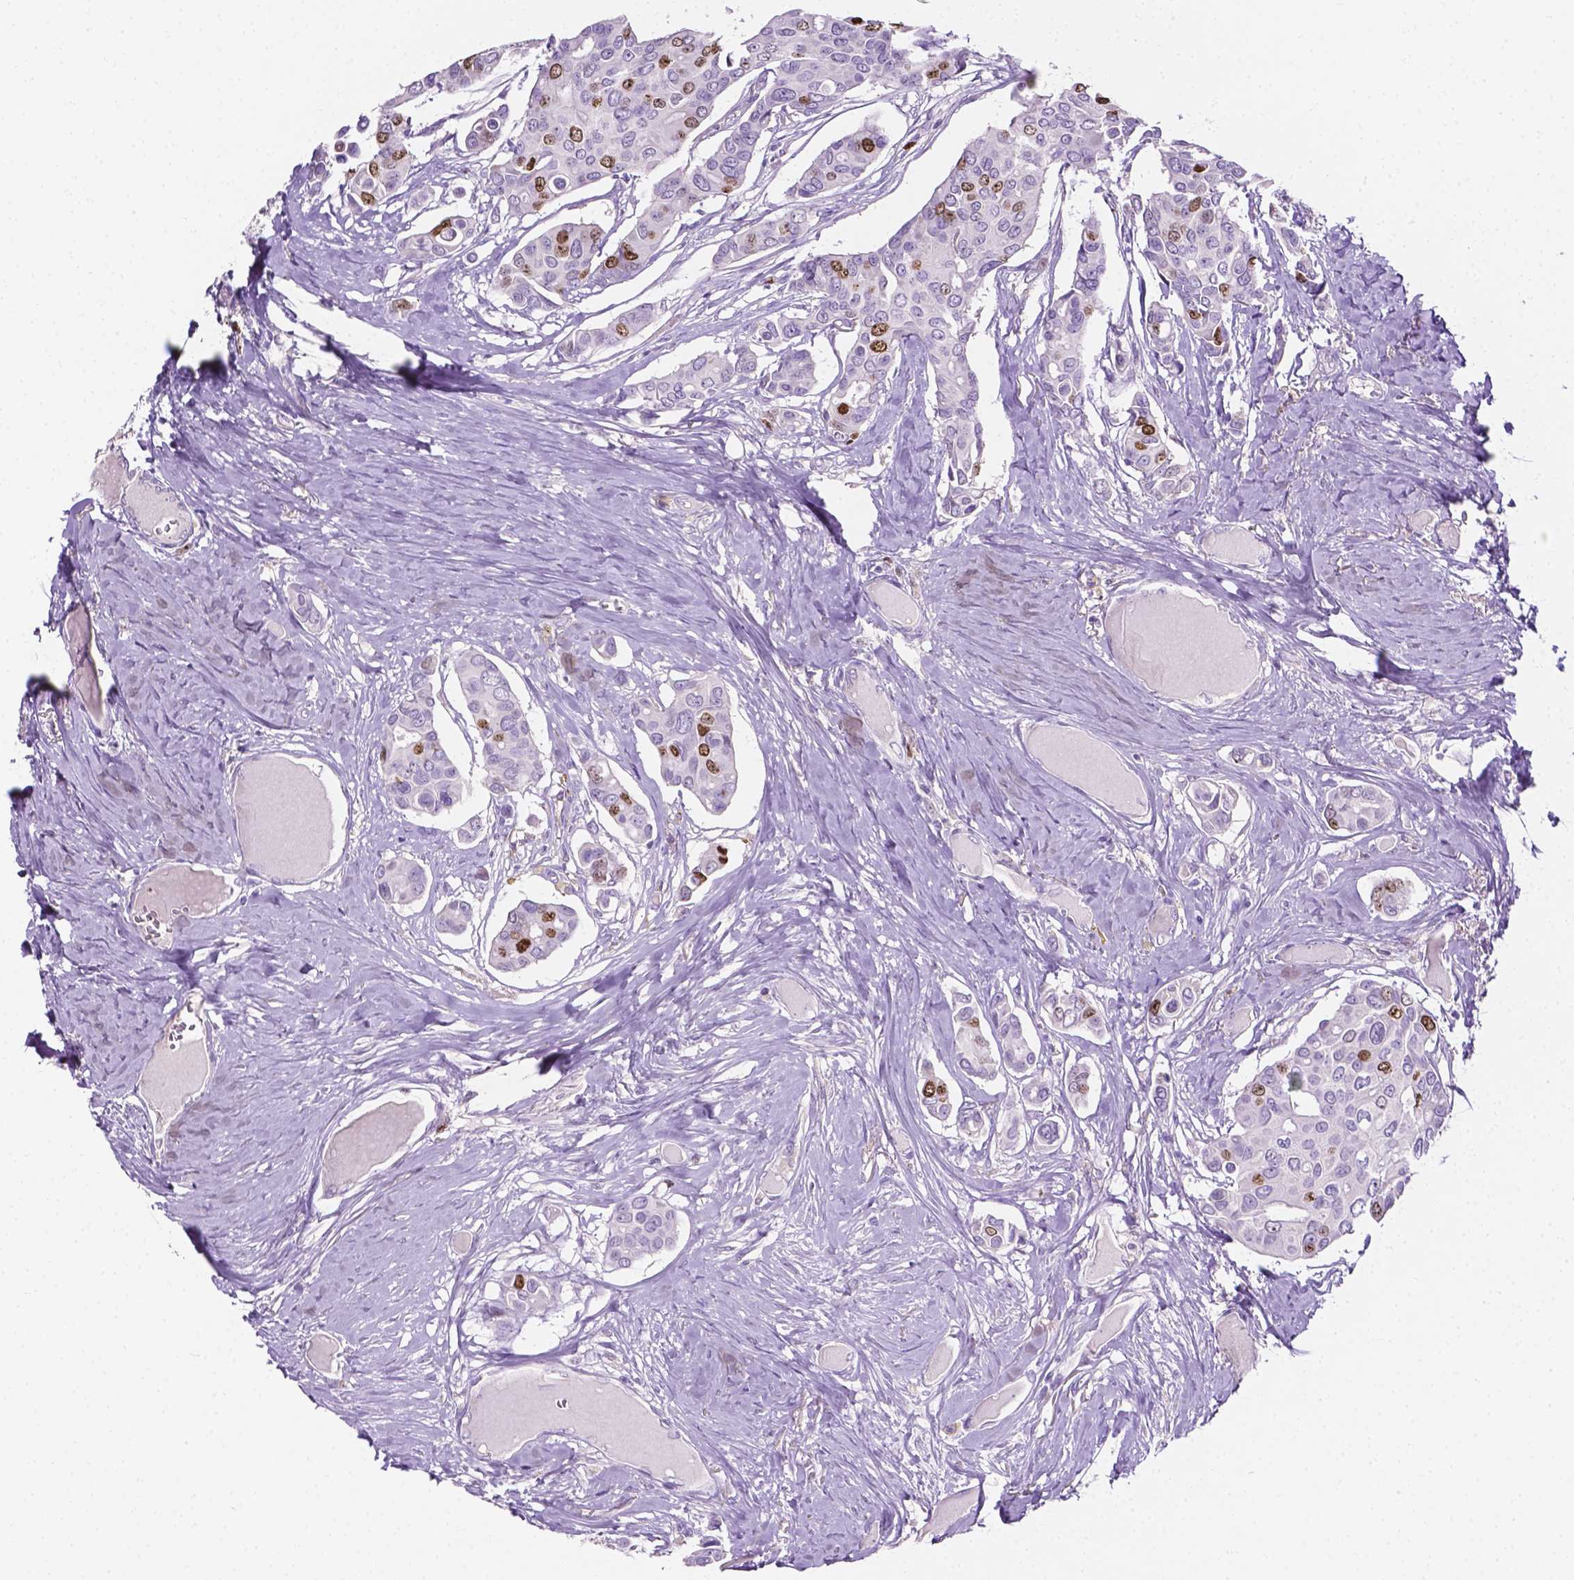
{"staining": {"intensity": "moderate", "quantity": "25%-75%", "location": "nuclear"}, "tissue": "breast cancer", "cell_type": "Tumor cells", "image_type": "cancer", "snomed": [{"axis": "morphology", "description": "Duct carcinoma"}, {"axis": "topography", "description": "Breast"}], "caption": "A medium amount of moderate nuclear positivity is seen in approximately 25%-75% of tumor cells in intraductal carcinoma (breast) tissue. (DAB (3,3'-diaminobenzidine) IHC with brightfield microscopy, high magnification).", "gene": "SIAH2", "patient": {"sex": "female", "age": 54}}